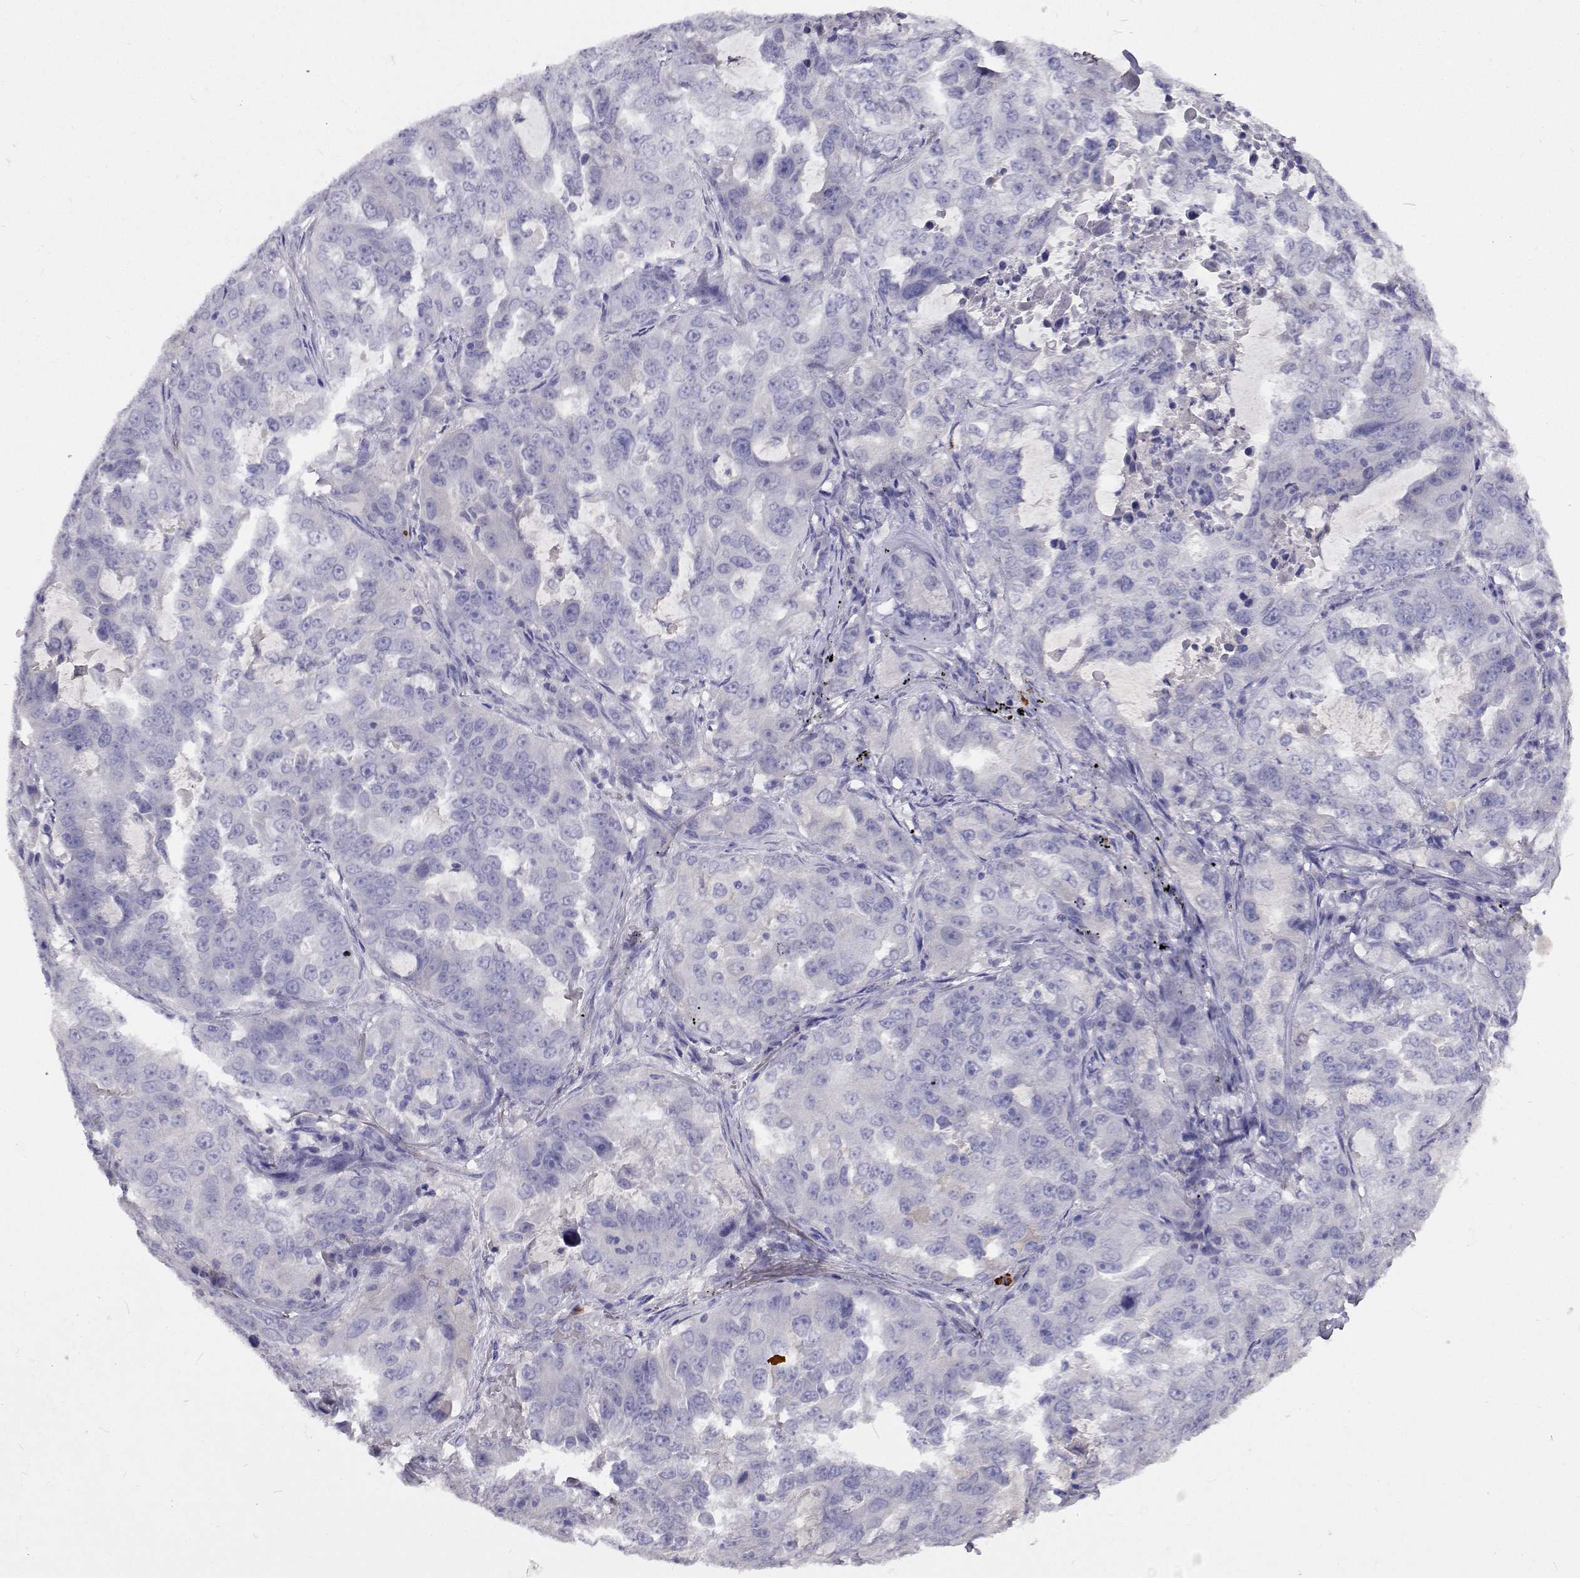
{"staining": {"intensity": "negative", "quantity": "none", "location": "none"}, "tissue": "lung cancer", "cell_type": "Tumor cells", "image_type": "cancer", "snomed": [{"axis": "morphology", "description": "Adenocarcinoma, NOS"}, {"axis": "topography", "description": "Lung"}], "caption": "There is no significant expression in tumor cells of lung cancer (adenocarcinoma). The staining was performed using DAB to visualize the protein expression in brown, while the nuclei were stained in blue with hematoxylin (Magnification: 20x).", "gene": "CFAP44", "patient": {"sex": "female", "age": 61}}